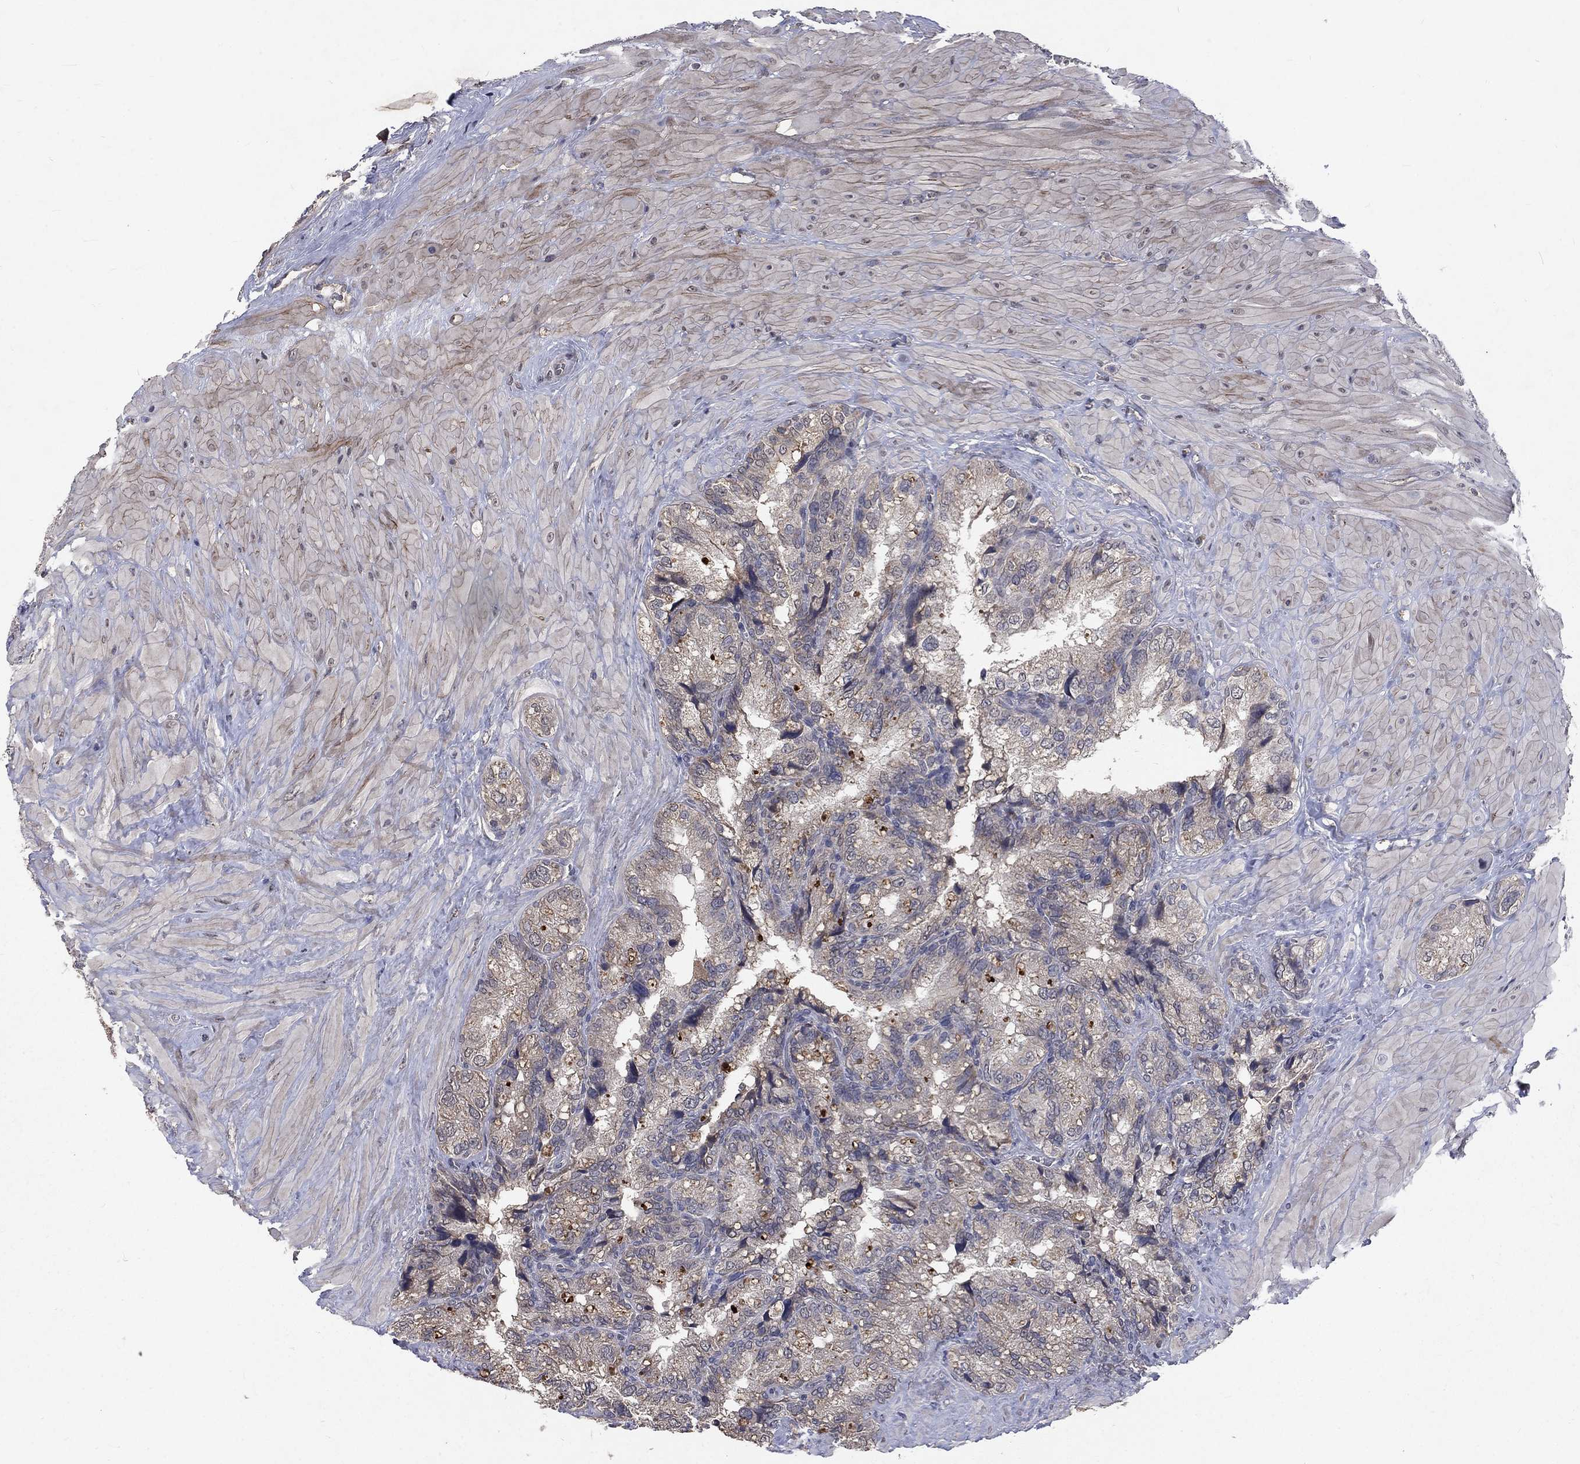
{"staining": {"intensity": "negative", "quantity": "none", "location": "none"}, "tissue": "prostate cancer", "cell_type": "Tumor cells", "image_type": "cancer", "snomed": [{"axis": "morphology", "description": "Adenocarcinoma, NOS"}, {"axis": "topography", "description": "Prostate and seminal vesicle, NOS"}], "caption": "There is no significant positivity in tumor cells of prostate adenocarcinoma.", "gene": "CHST5", "patient": {"sex": "male", "age": 62}}